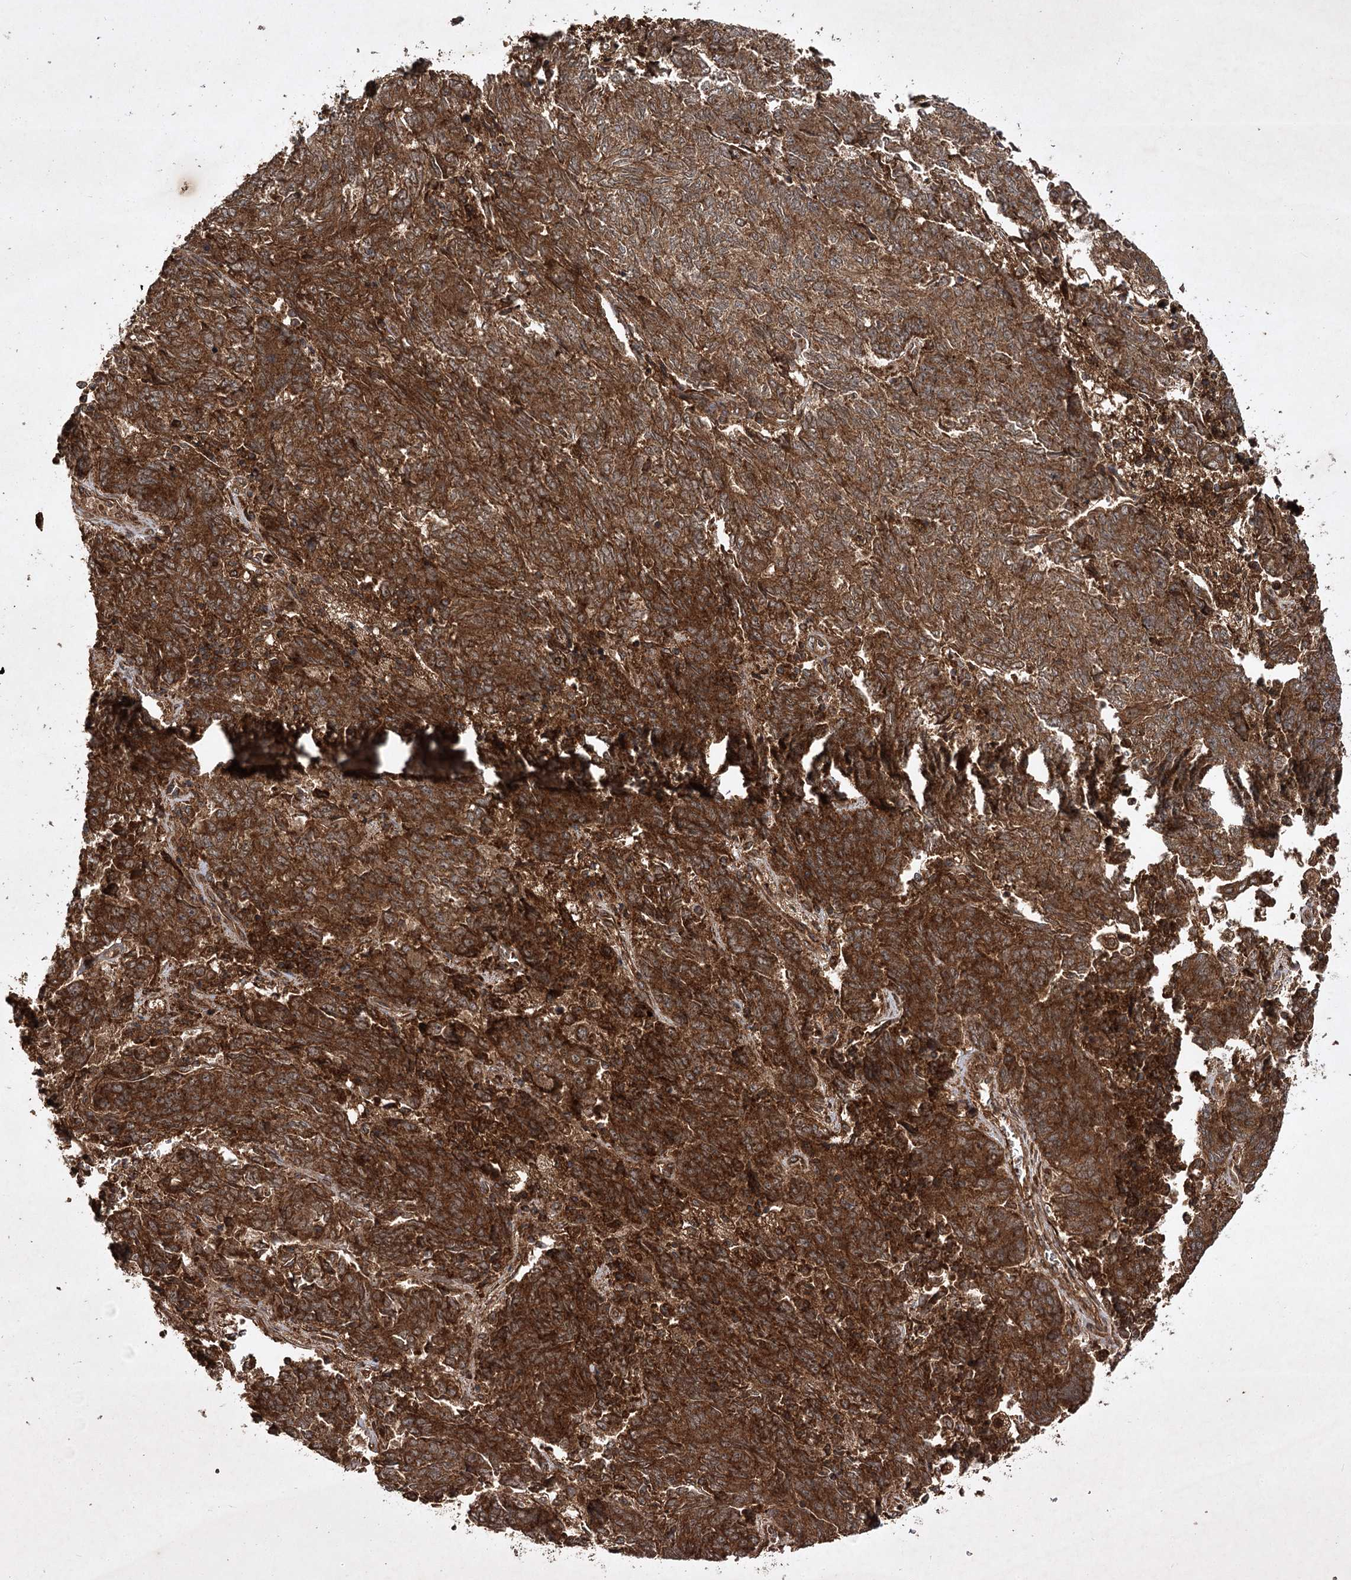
{"staining": {"intensity": "strong", "quantity": ">75%", "location": "cytoplasmic/membranous"}, "tissue": "endometrial cancer", "cell_type": "Tumor cells", "image_type": "cancer", "snomed": [{"axis": "morphology", "description": "Adenocarcinoma, NOS"}, {"axis": "topography", "description": "Endometrium"}], "caption": "The photomicrograph exhibits a brown stain indicating the presence of a protein in the cytoplasmic/membranous of tumor cells in endometrial cancer.", "gene": "DNAJC13", "patient": {"sex": "female", "age": 80}}